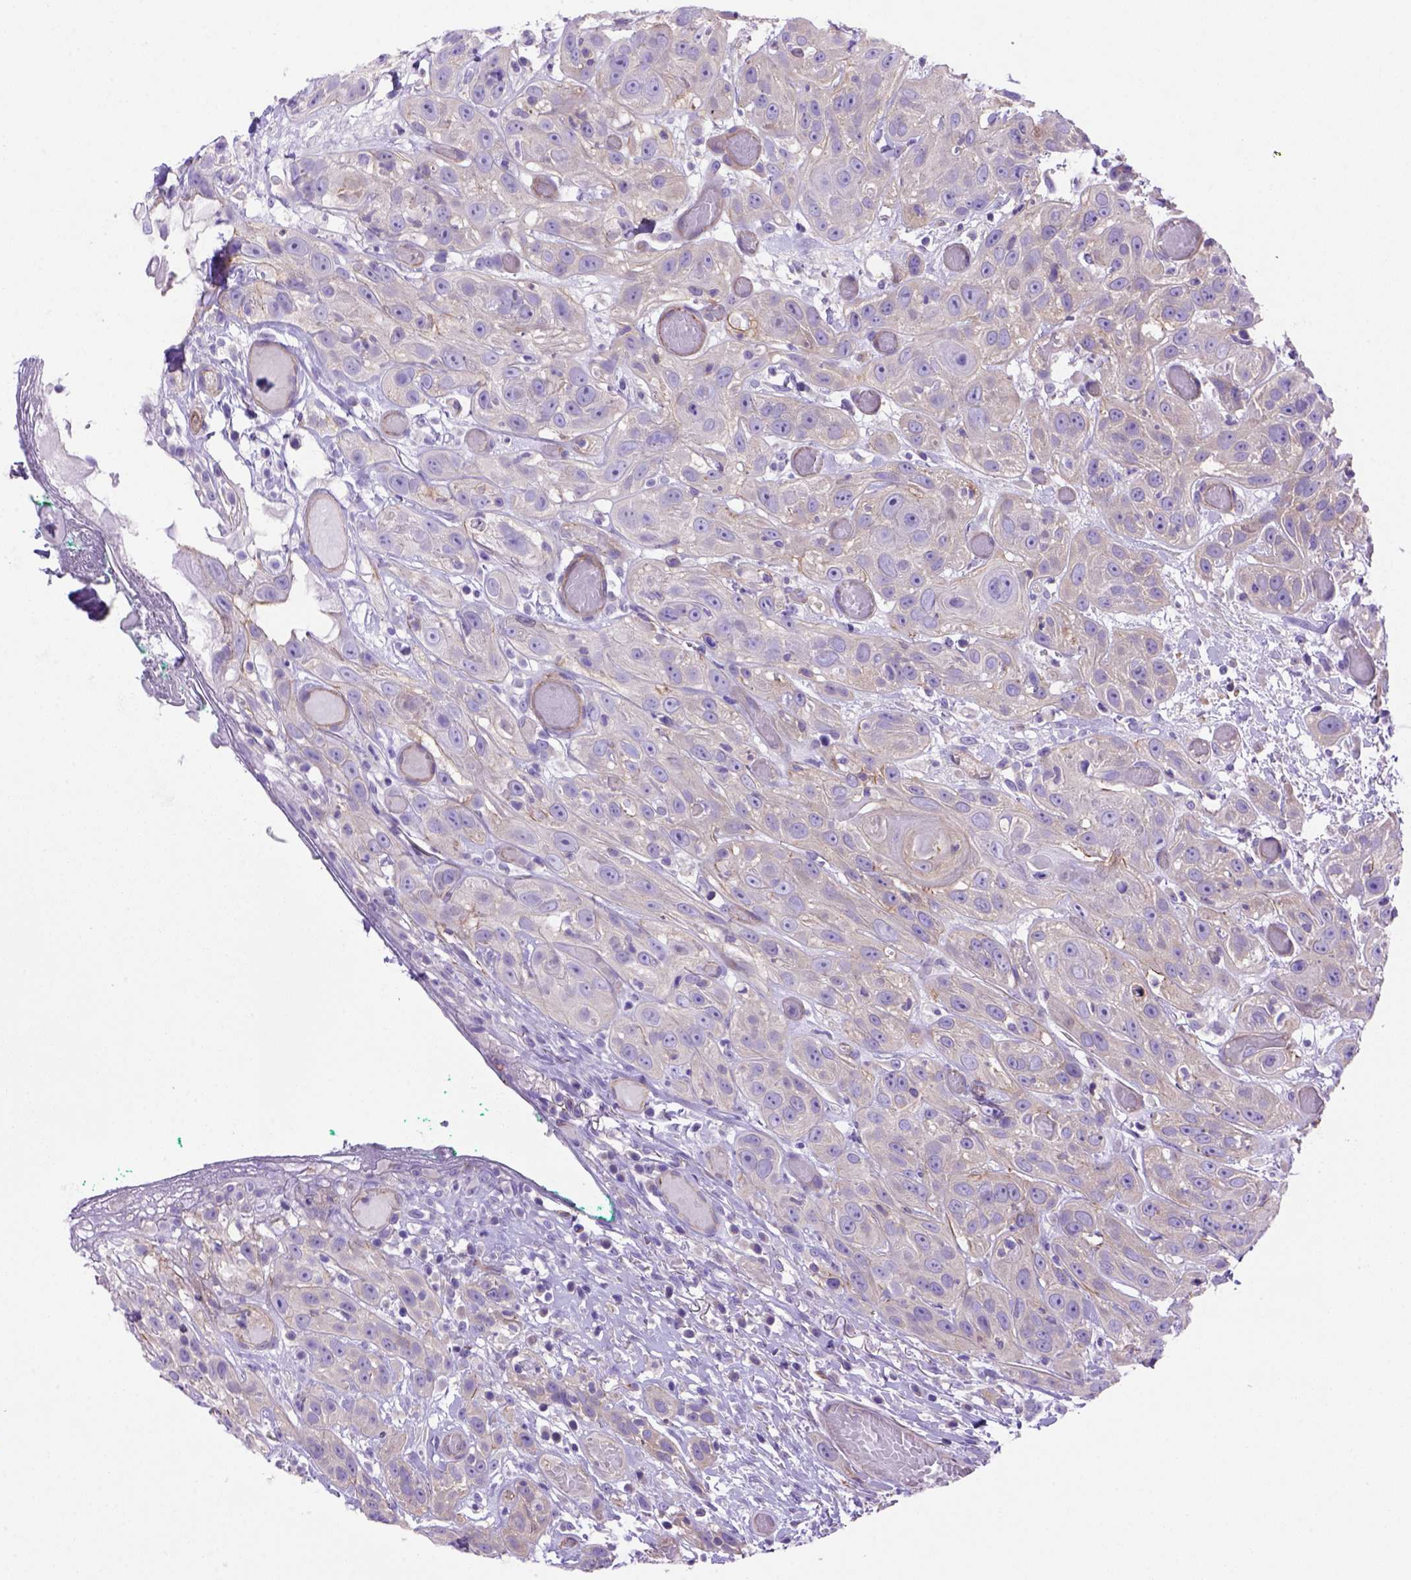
{"staining": {"intensity": "moderate", "quantity": "<25%", "location": "cytoplasmic/membranous"}, "tissue": "head and neck cancer", "cell_type": "Tumor cells", "image_type": "cancer", "snomed": [{"axis": "morphology", "description": "Normal tissue, NOS"}, {"axis": "morphology", "description": "Squamous cell carcinoma, NOS"}, {"axis": "topography", "description": "Oral tissue"}, {"axis": "topography", "description": "Salivary gland"}, {"axis": "topography", "description": "Head-Neck"}], "caption": "There is low levels of moderate cytoplasmic/membranous staining in tumor cells of head and neck cancer (squamous cell carcinoma), as demonstrated by immunohistochemical staining (brown color).", "gene": "PEX12", "patient": {"sex": "female", "age": 62}}